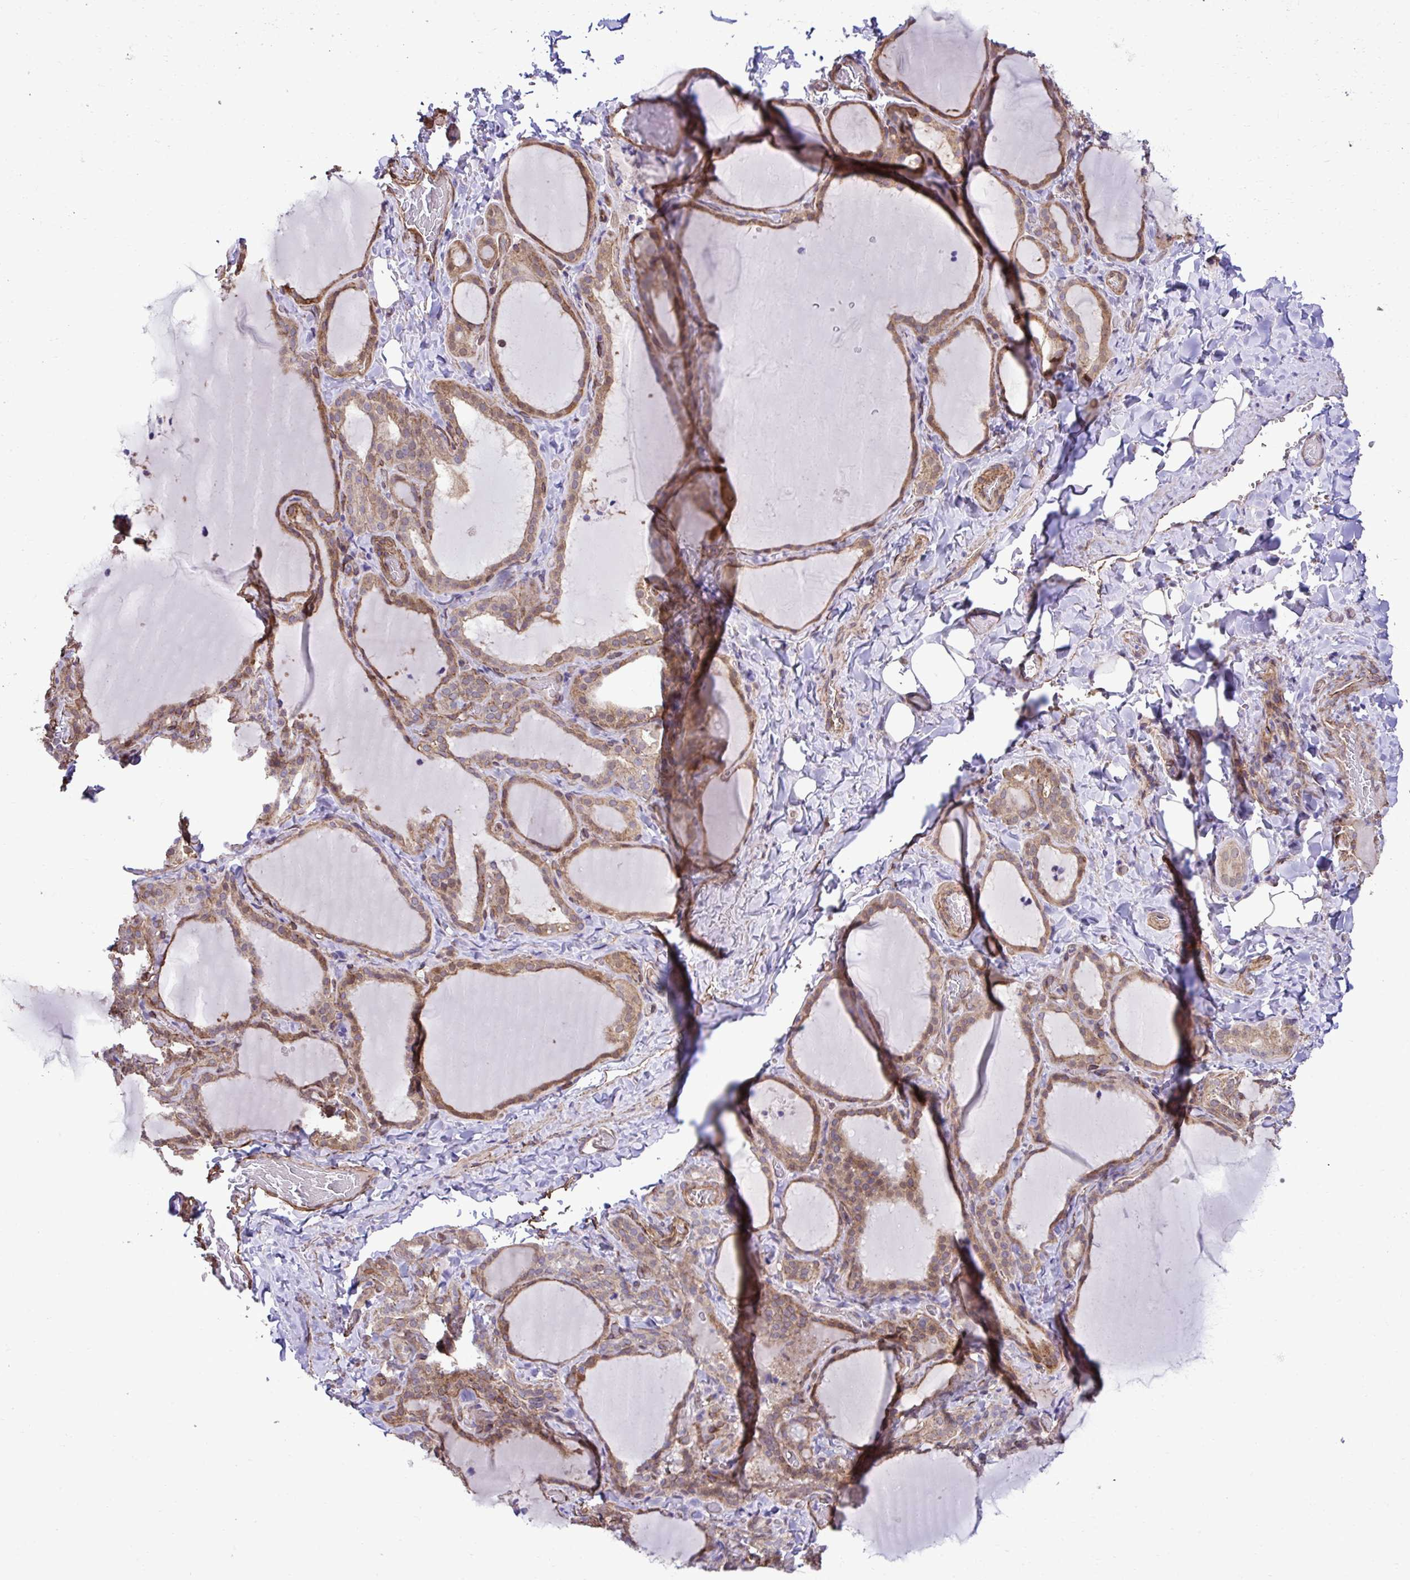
{"staining": {"intensity": "moderate", "quantity": "25%-75%", "location": "cytoplasmic/membranous"}, "tissue": "thyroid gland", "cell_type": "Glandular cells", "image_type": "normal", "snomed": [{"axis": "morphology", "description": "Normal tissue, NOS"}, {"axis": "topography", "description": "Thyroid gland"}], "caption": "An image of human thyroid gland stained for a protein displays moderate cytoplasmic/membranous brown staining in glandular cells.", "gene": "TRIM52", "patient": {"sex": "female", "age": 22}}